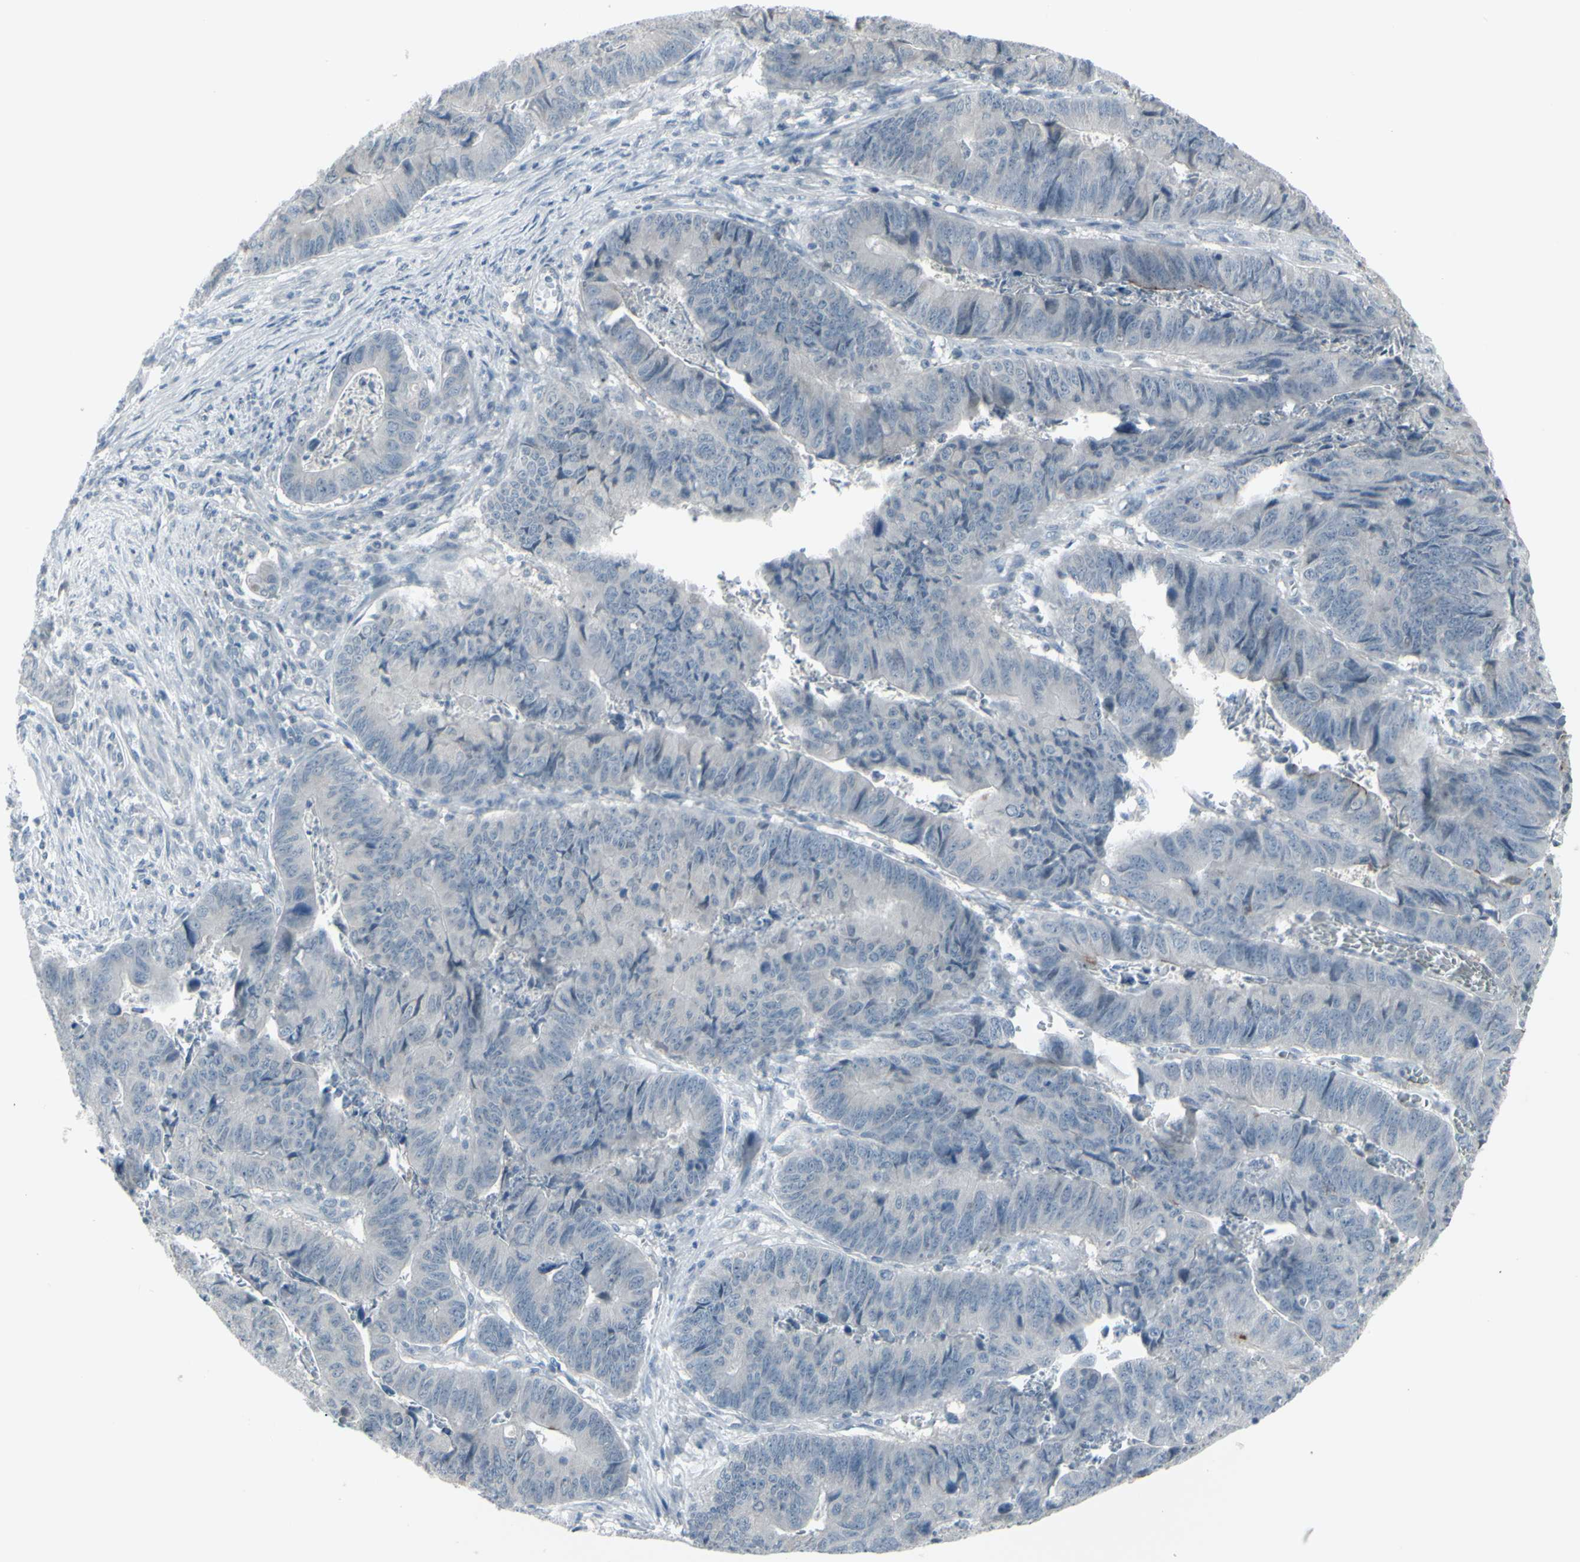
{"staining": {"intensity": "negative", "quantity": "none", "location": "none"}, "tissue": "stomach cancer", "cell_type": "Tumor cells", "image_type": "cancer", "snomed": [{"axis": "morphology", "description": "Adenocarcinoma, NOS"}, {"axis": "topography", "description": "Stomach, lower"}], "caption": "An immunohistochemistry (IHC) micrograph of stomach cancer is shown. There is no staining in tumor cells of stomach cancer.", "gene": "RAB3A", "patient": {"sex": "male", "age": 77}}